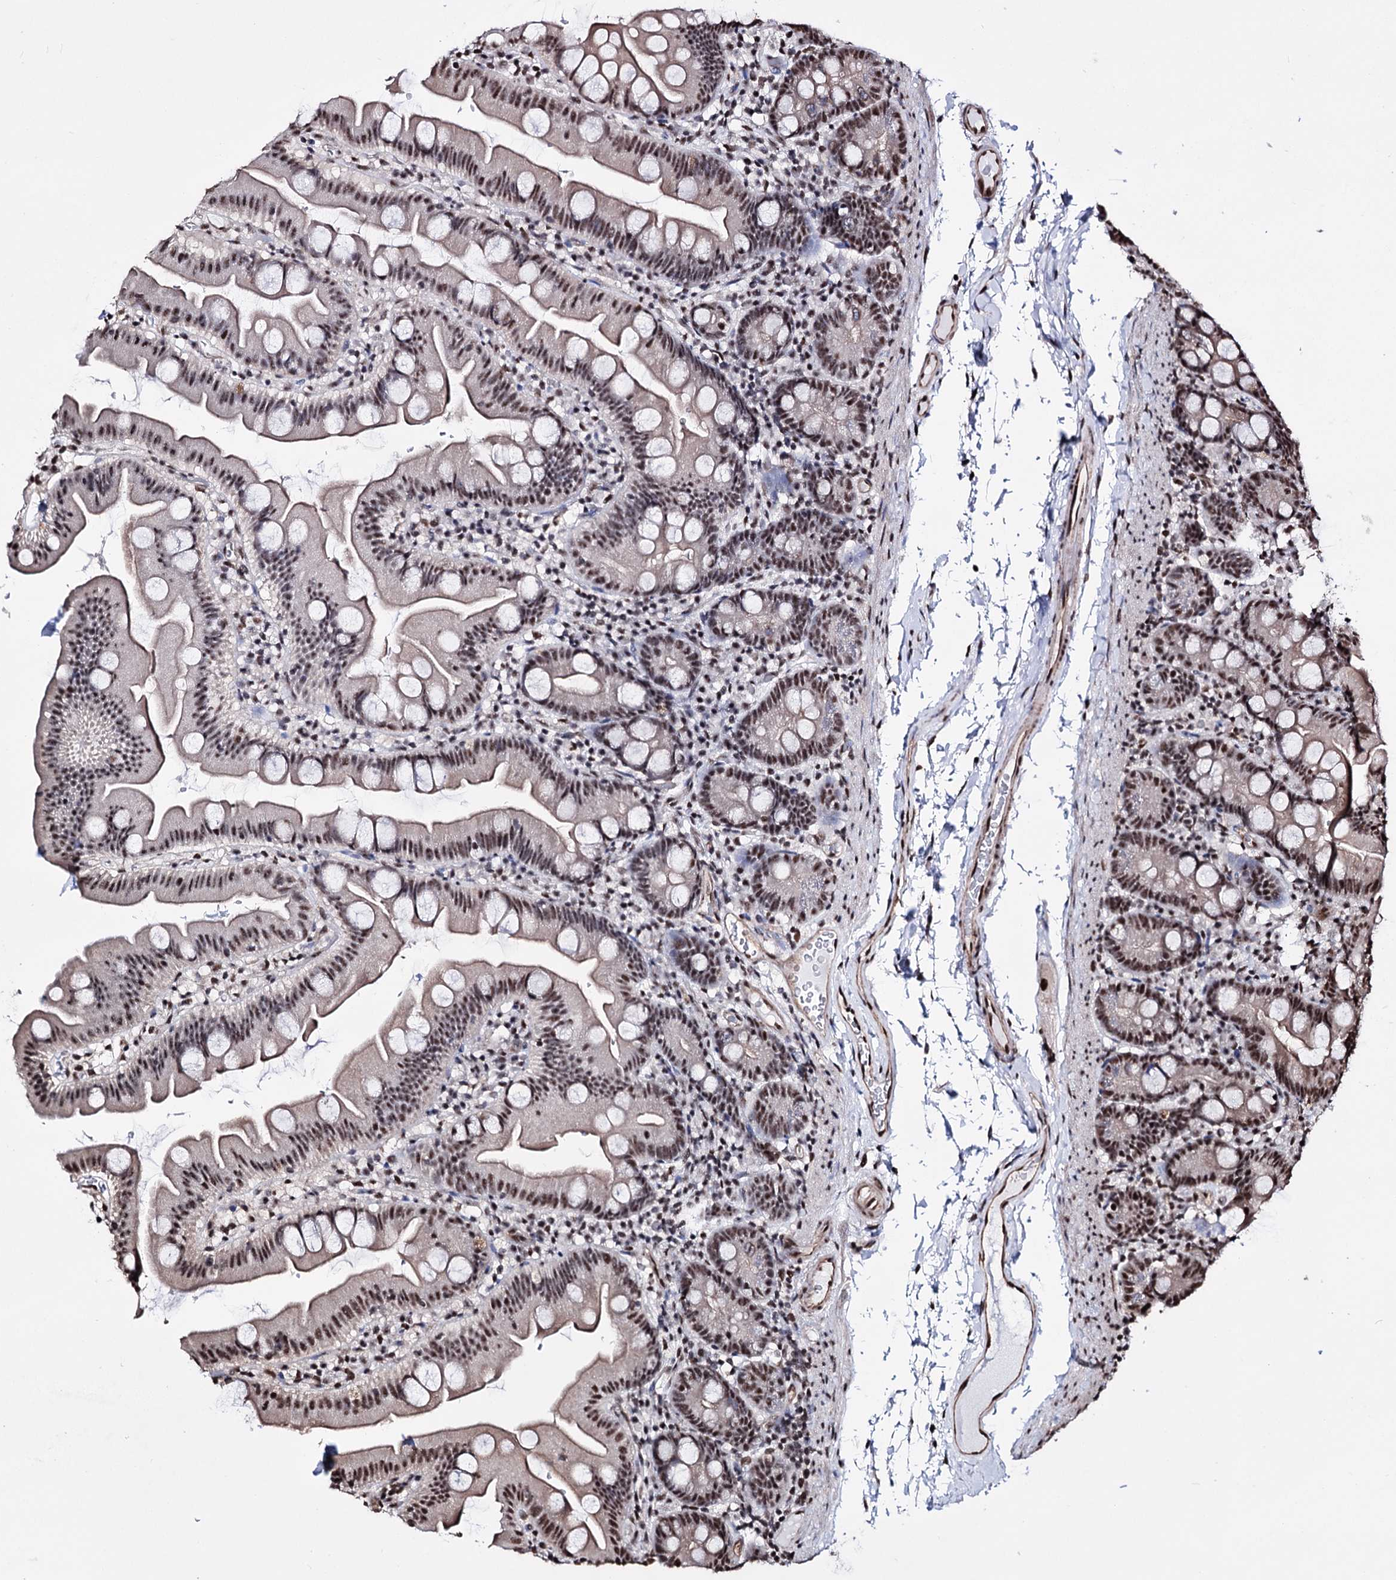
{"staining": {"intensity": "moderate", "quantity": ">75%", "location": "cytoplasmic/membranous,nuclear"}, "tissue": "small intestine", "cell_type": "Glandular cells", "image_type": "normal", "snomed": [{"axis": "morphology", "description": "Normal tissue, NOS"}, {"axis": "topography", "description": "Small intestine"}], "caption": "A medium amount of moderate cytoplasmic/membranous,nuclear positivity is appreciated in approximately >75% of glandular cells in benign small intestine. The staining was performed using DAB, with brown indicating positive protein expression. Nuclei are stained blue with hematoxylin.", "gene": "CHMP7", "patient": {"sex": "female", "age": 68}}